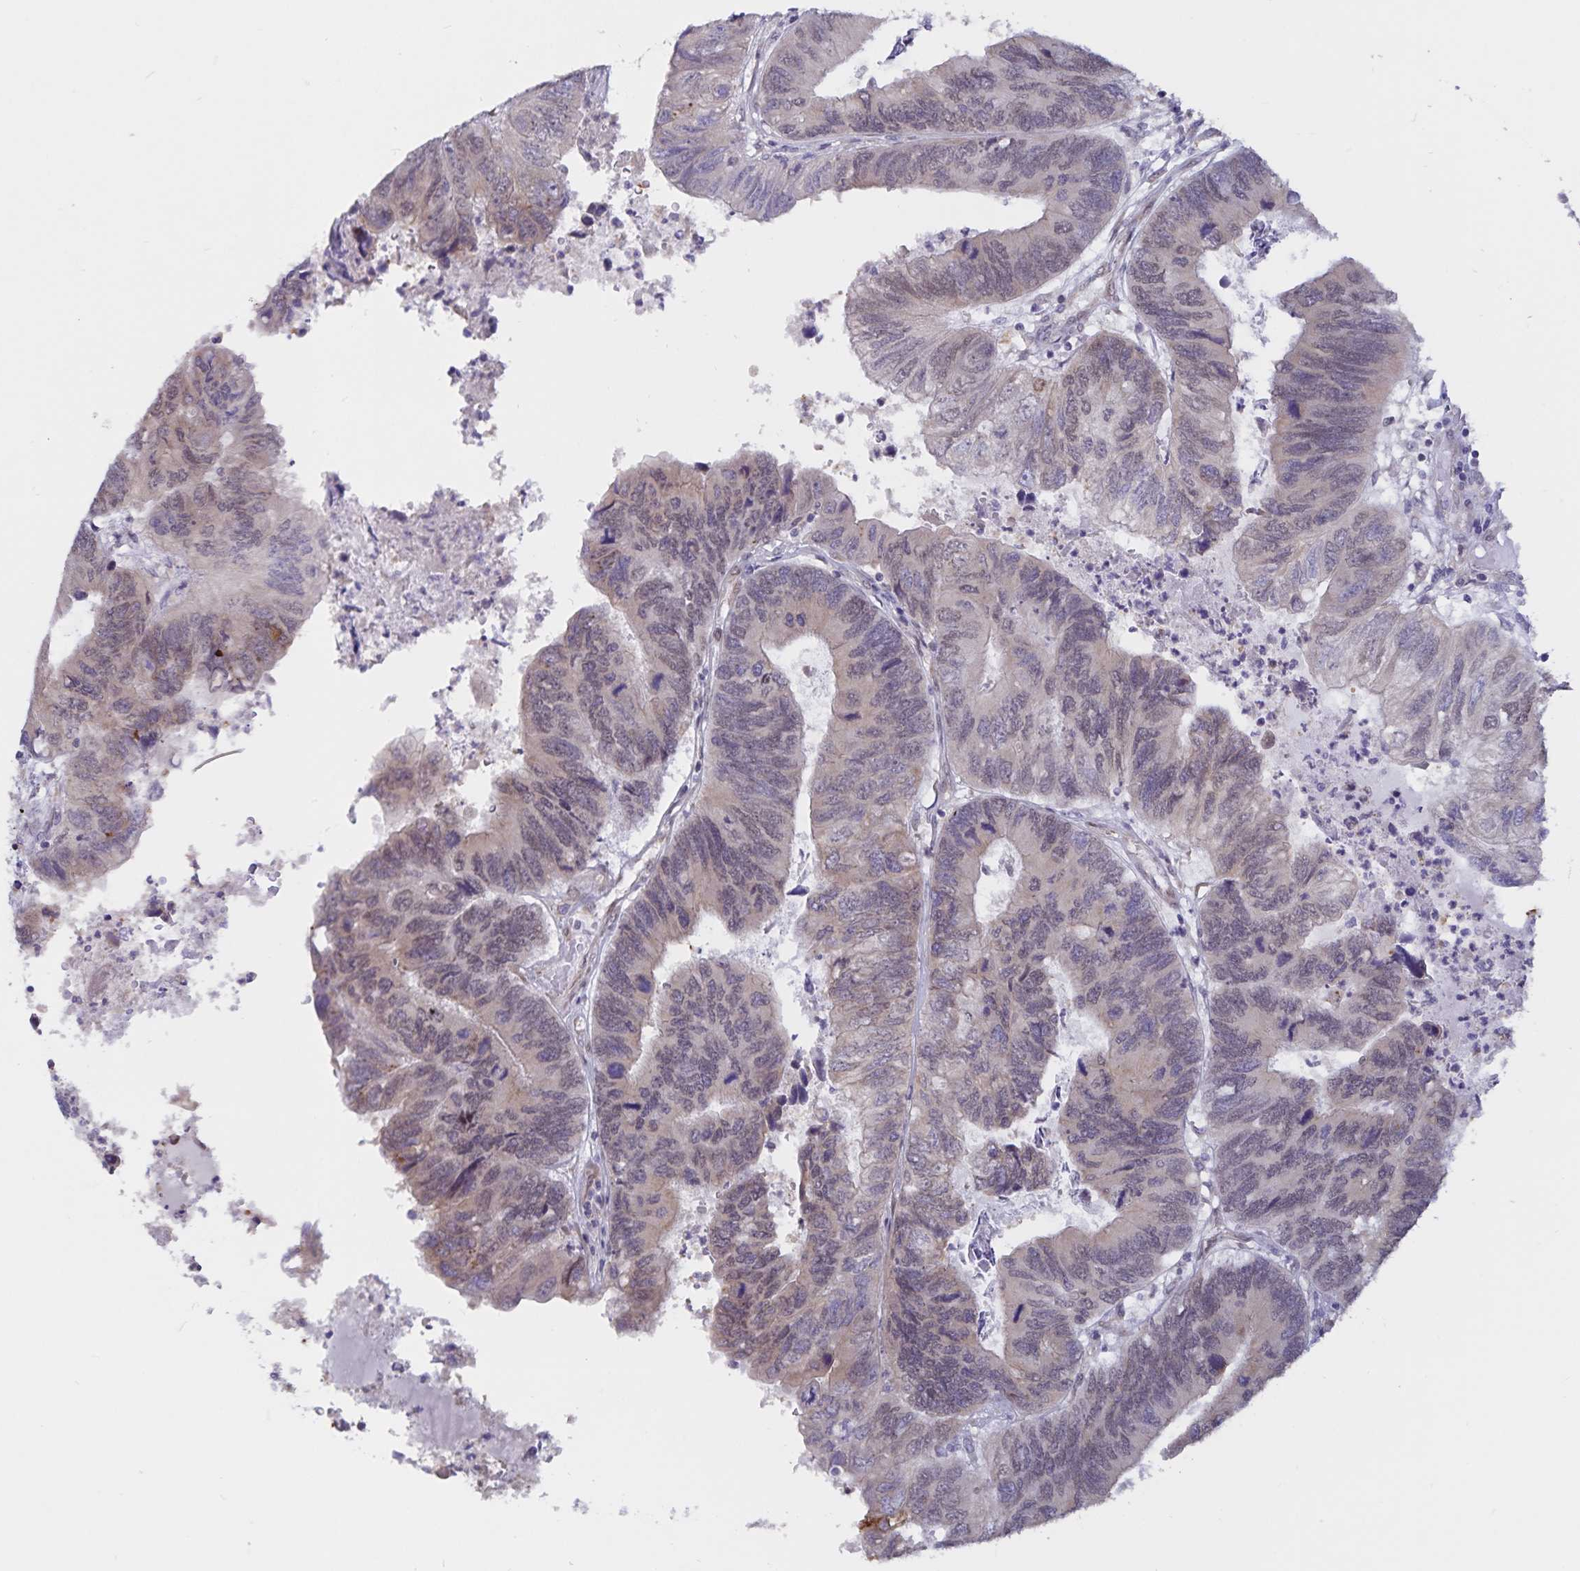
{"staining": {"intensity": "weak", "quantity": "25%-75%", "location": "cytoplasmic/membranous"}, "tissue": "colorectal cancer", "cell_type": "Tumor cells", "image_type": "cancer", "snomed": [{"axis": "morphology", "description": "Adenocarcinoma, NOS"}, {"axis": "topography", "description": "Colon"}], "caption": "Protein staining of colorectal adenocarcinoma tissue shows weak cytoplasmic/membranous expression in approximately 25%-75% of tumor cells.", "gene": "ATP2A2", "patient": {"sex": "female", "age": 67}}